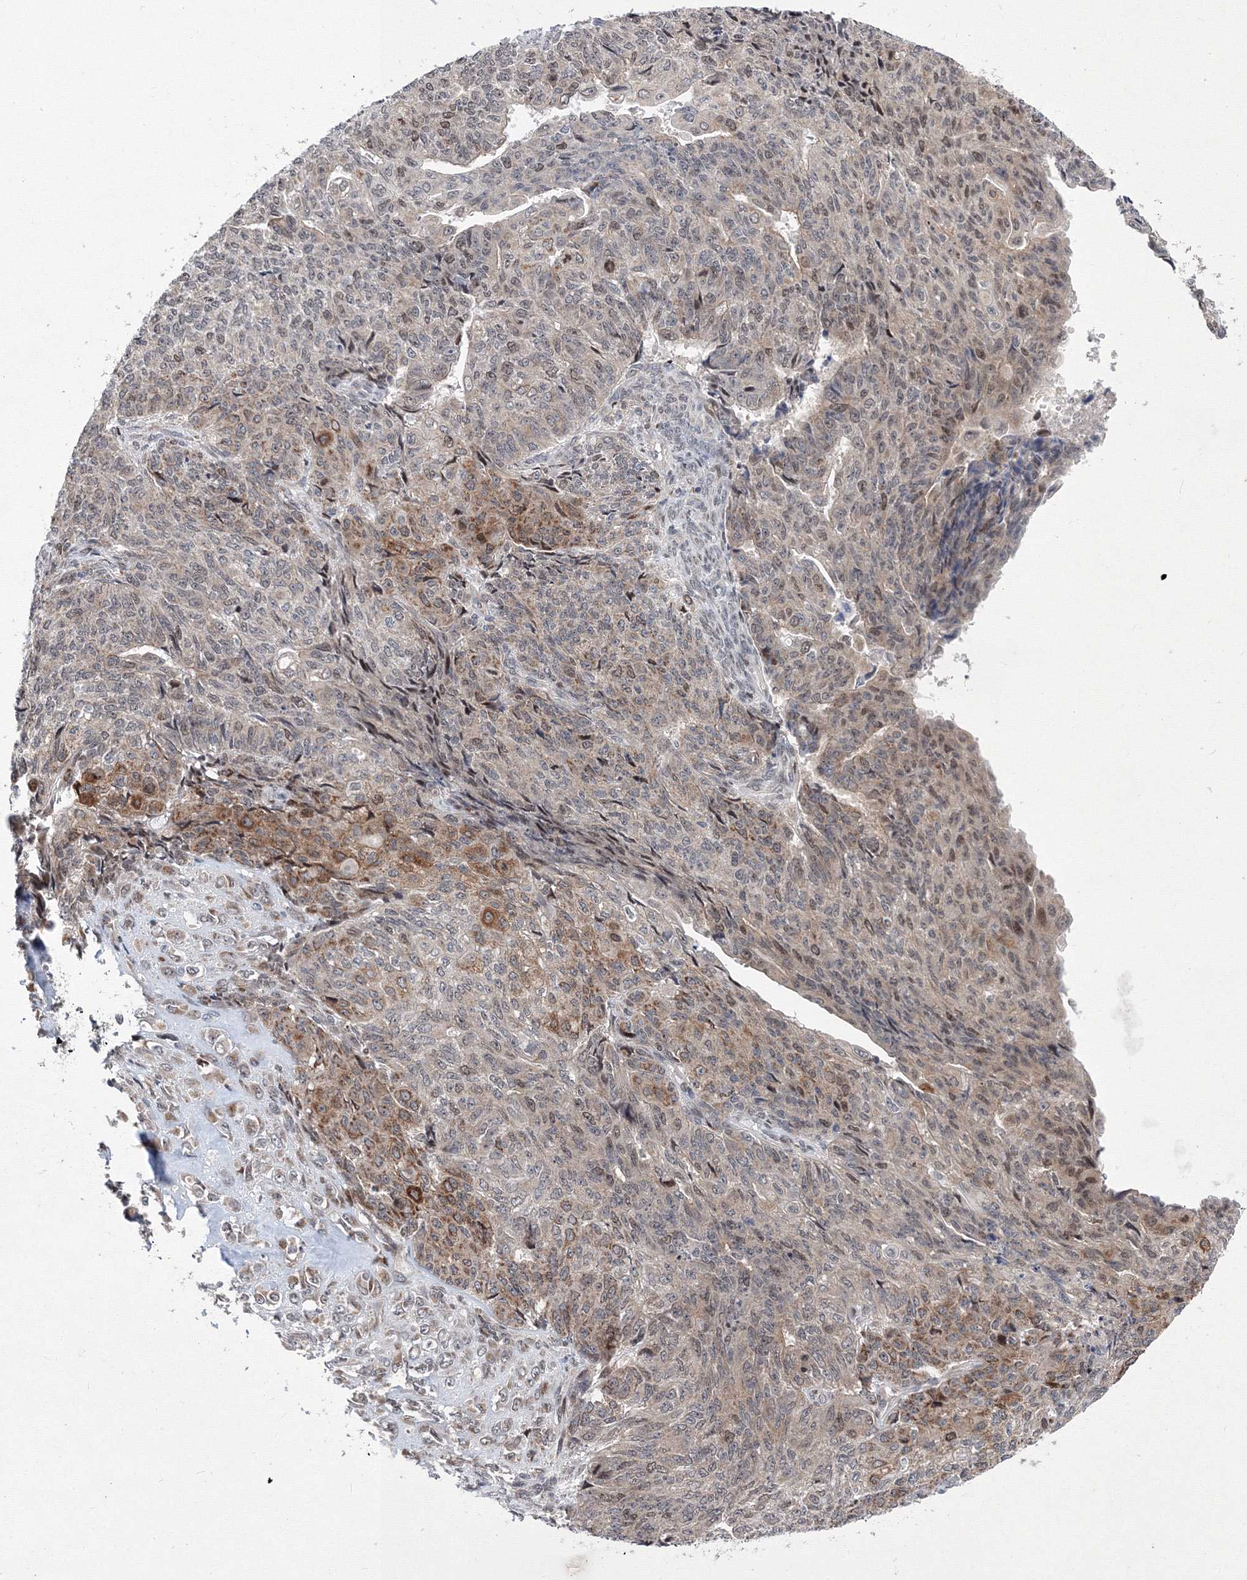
{"staining": {"intensity": "weak", "quantity": "25%-75%", "location": "cytoplasmic/membranous,nuclear"}, "tissue": "endometrial cancer", "cell_type": "Tumor cells", "image_type": "cancer", "snomed": [{"axis": "morphology", "description": "Adenocarcinoma, NOS"}, {"axis": "topography", "description": "Endometrium"}], "caption": "Endometrial cancer was stained to show a protein in brown. There is low levels of weak cytoplasmic/membranous and nuclear staining in approximately 25%-75% of tumor cells. Immunohistochemistry stains the protein in brown and the nuclei are stained blue.", "gene": "GPN1", "patient": {"sex": "female", "age": 32}}